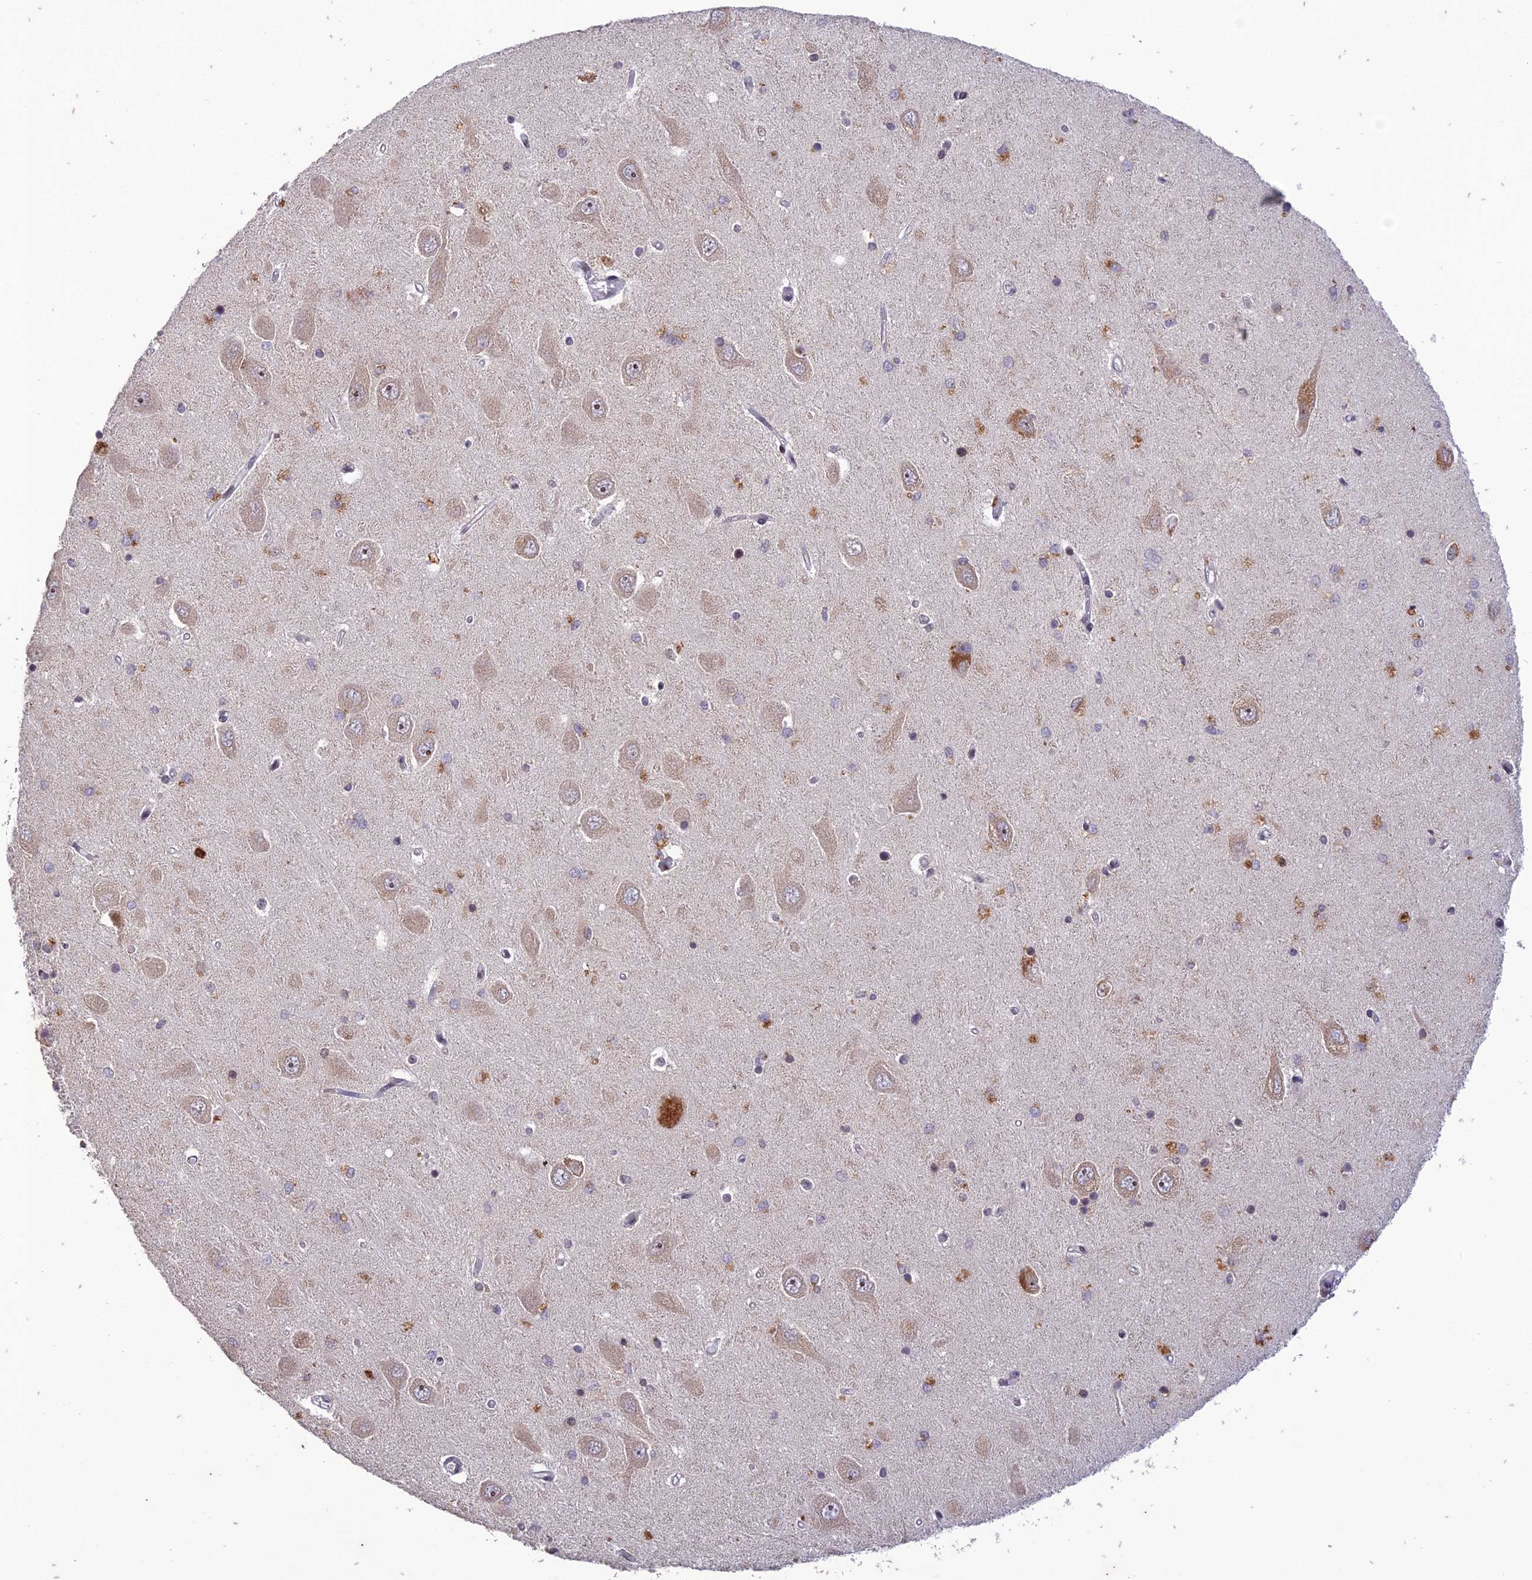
{"staining": {"intensity": "weak", "quantity": "25%-75%", "location": "cytoplasmic/membranous,nuclear"}, "tissue": "hippocampus", "cell_type": "Glial cells", "image_type": "normal", "snomed": [{"axis": "morphology", "description": "Normal tissue, NOS"}, {"axis": "topography", "description": "Hippocampus"}], "caption": "Protein staining shows weak cytoplasmic/membranous,nuclear positivity in about 25%-75% of glial cells in unremarkable hippocampus.", "gene": "POP4", "patient": {"sex": "male", "age": 45}}